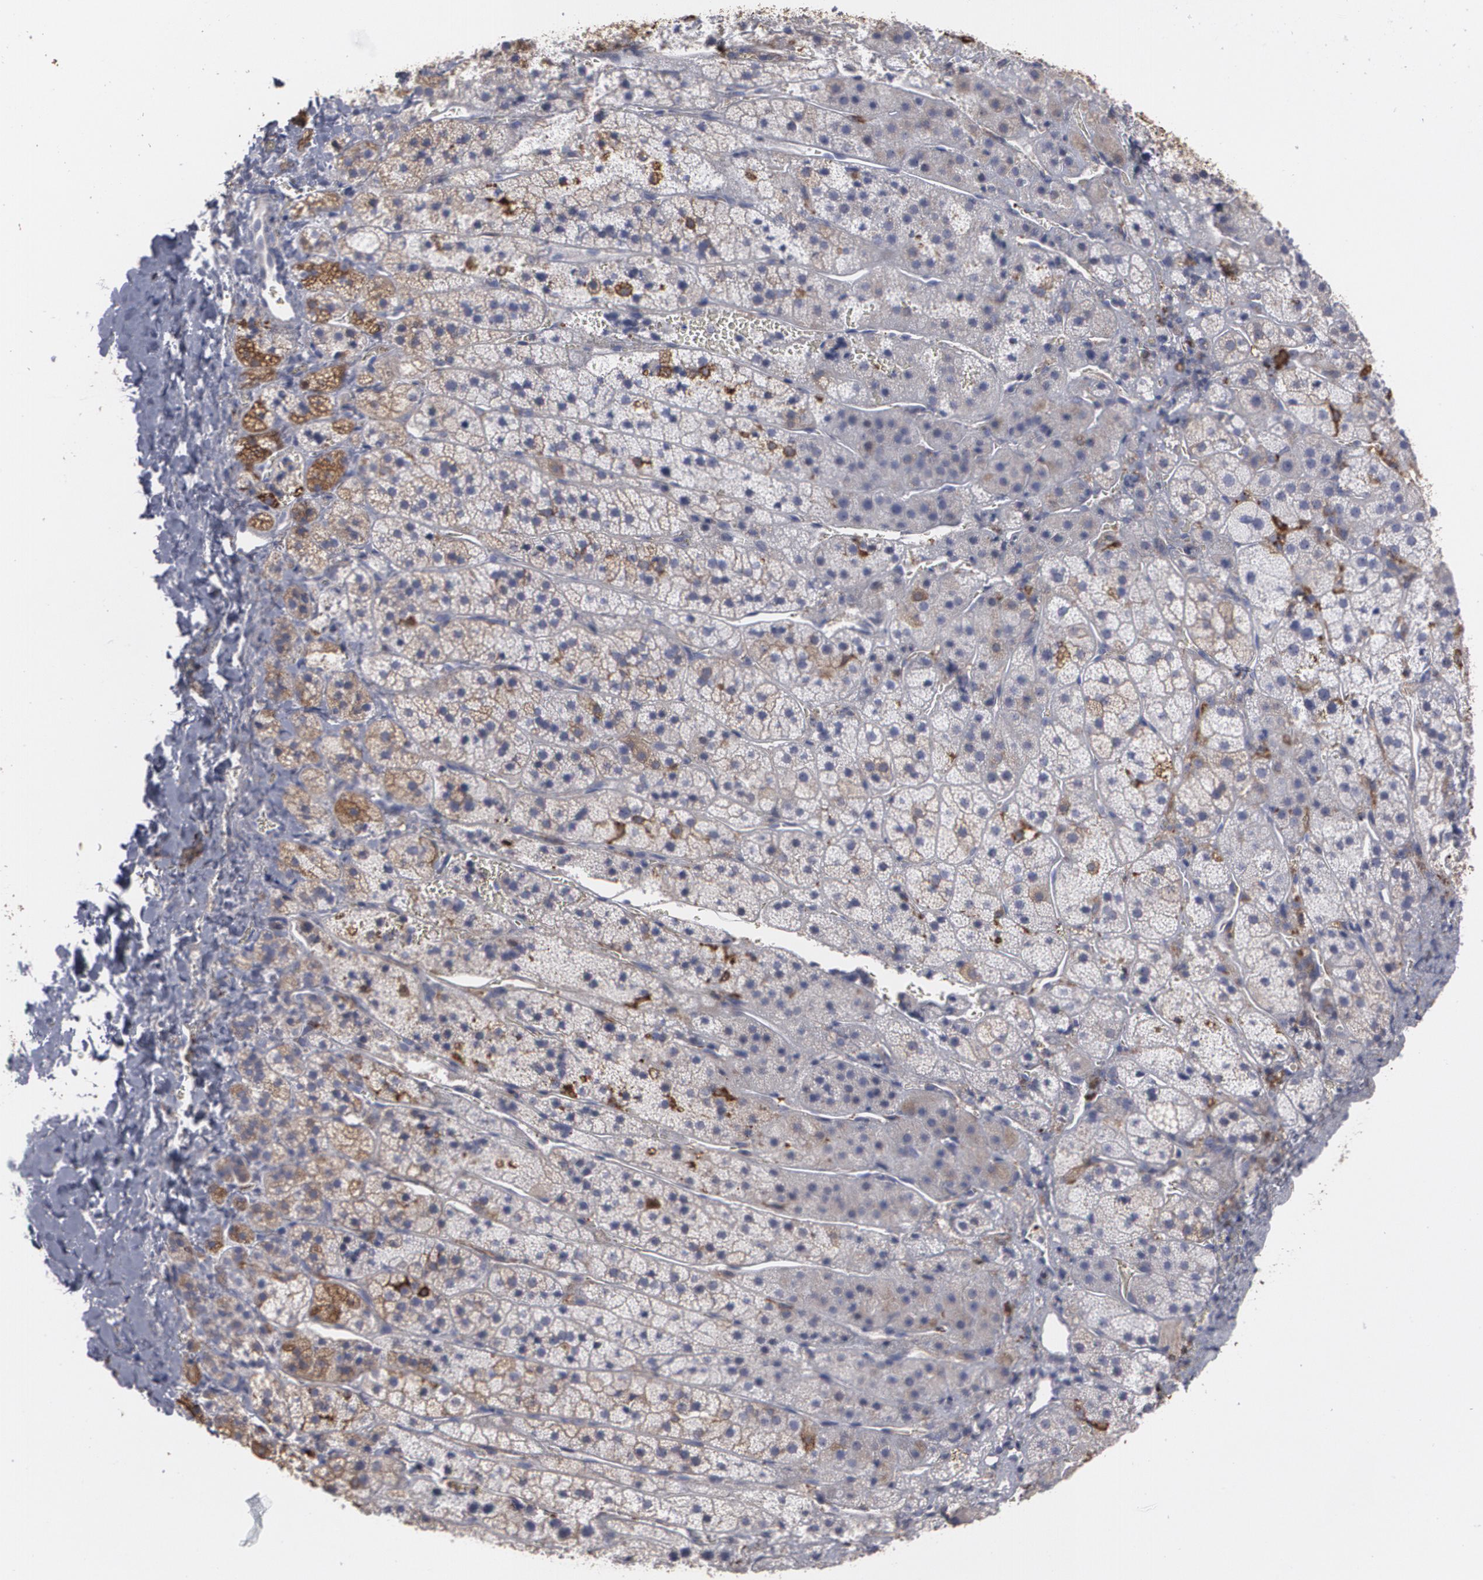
{"staining": {"intensity": "moderate", "quantity": "<25%", "location": "cytoplasmic/membranous"}, "tissue": "adrenal gland", "cell_type": "Glandular cells", "image_type": "normal", "snomed": [{"axis": "morphology", "description": "Normal tissue, NOS"}, {"axis": "topography", "description": "Adrenal gland"}], "caption": "A brown stain highlights moderate cytoplasmic/membranous expression of a protein in glandular cells of unremarkable adrenal gland. (Stains: DAB (3,3'-diaminobenzidine) in brown, nuclei in blue, Microscopy: brightfield microscopy at high magnification).", "gene": "ODC1", "patient": {"sex": "female", "age": 44}}